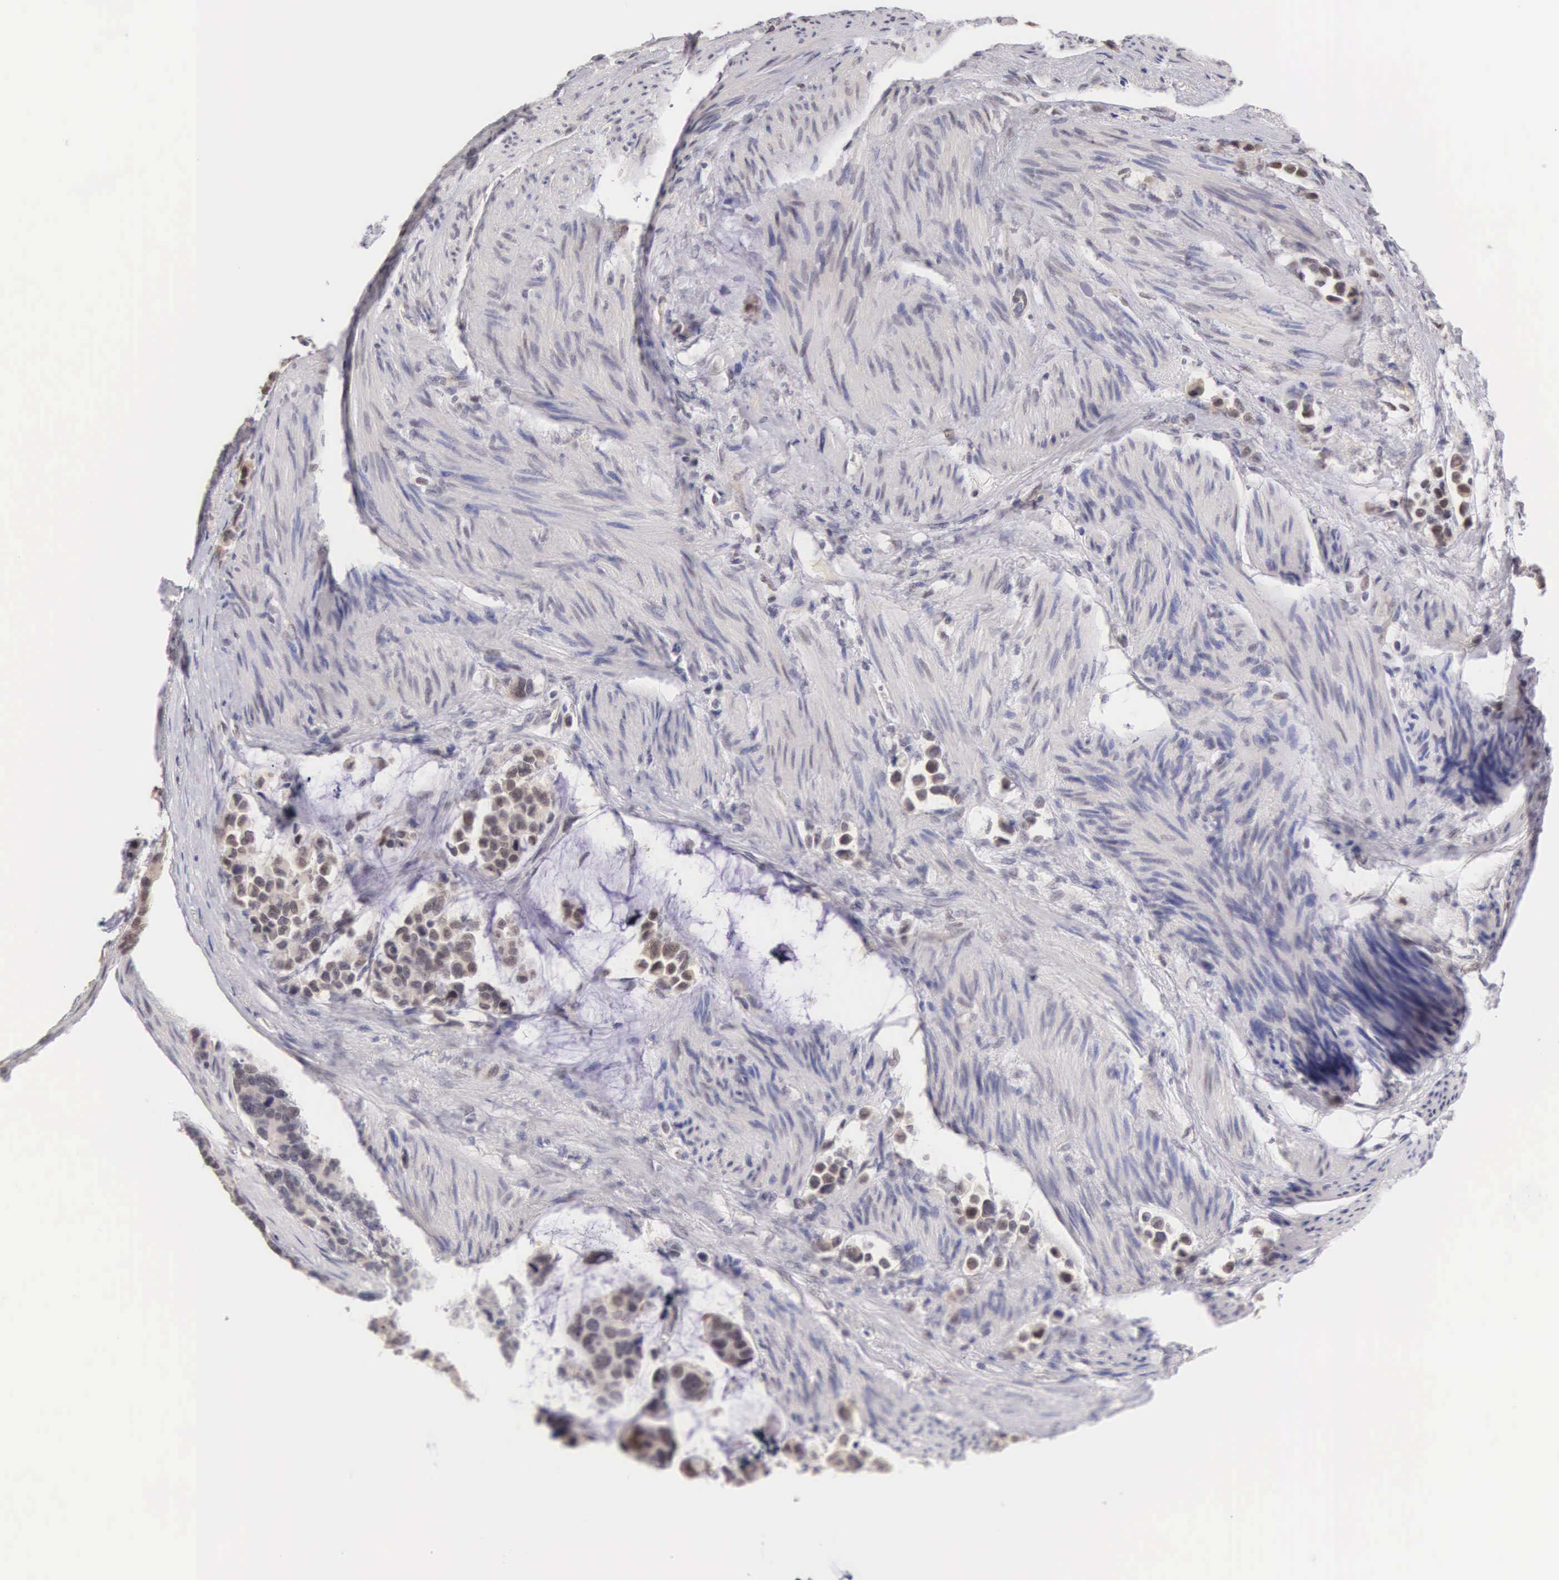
{"staining": {"intensity": "moderate", "quantity": "<25%", "location": "nuclear"}, "tissue": "stomach cancer", "cell_type": "Tumor cells", "image_type": "cancer", "snomed": [{"axis": "morphology", "description": "Adenocarcinoma, NOS"}, {"axis": "topography", "description": "Stomach, upper"}], "caption": "Immunohistochemical staining of stomach cancer (adenocarcinoma) displays low levels of moderate nuclear expression in about <25% of tumor cells.", "gene": "HMGXB4", "patient": {"sex": "male", "age": 71}}